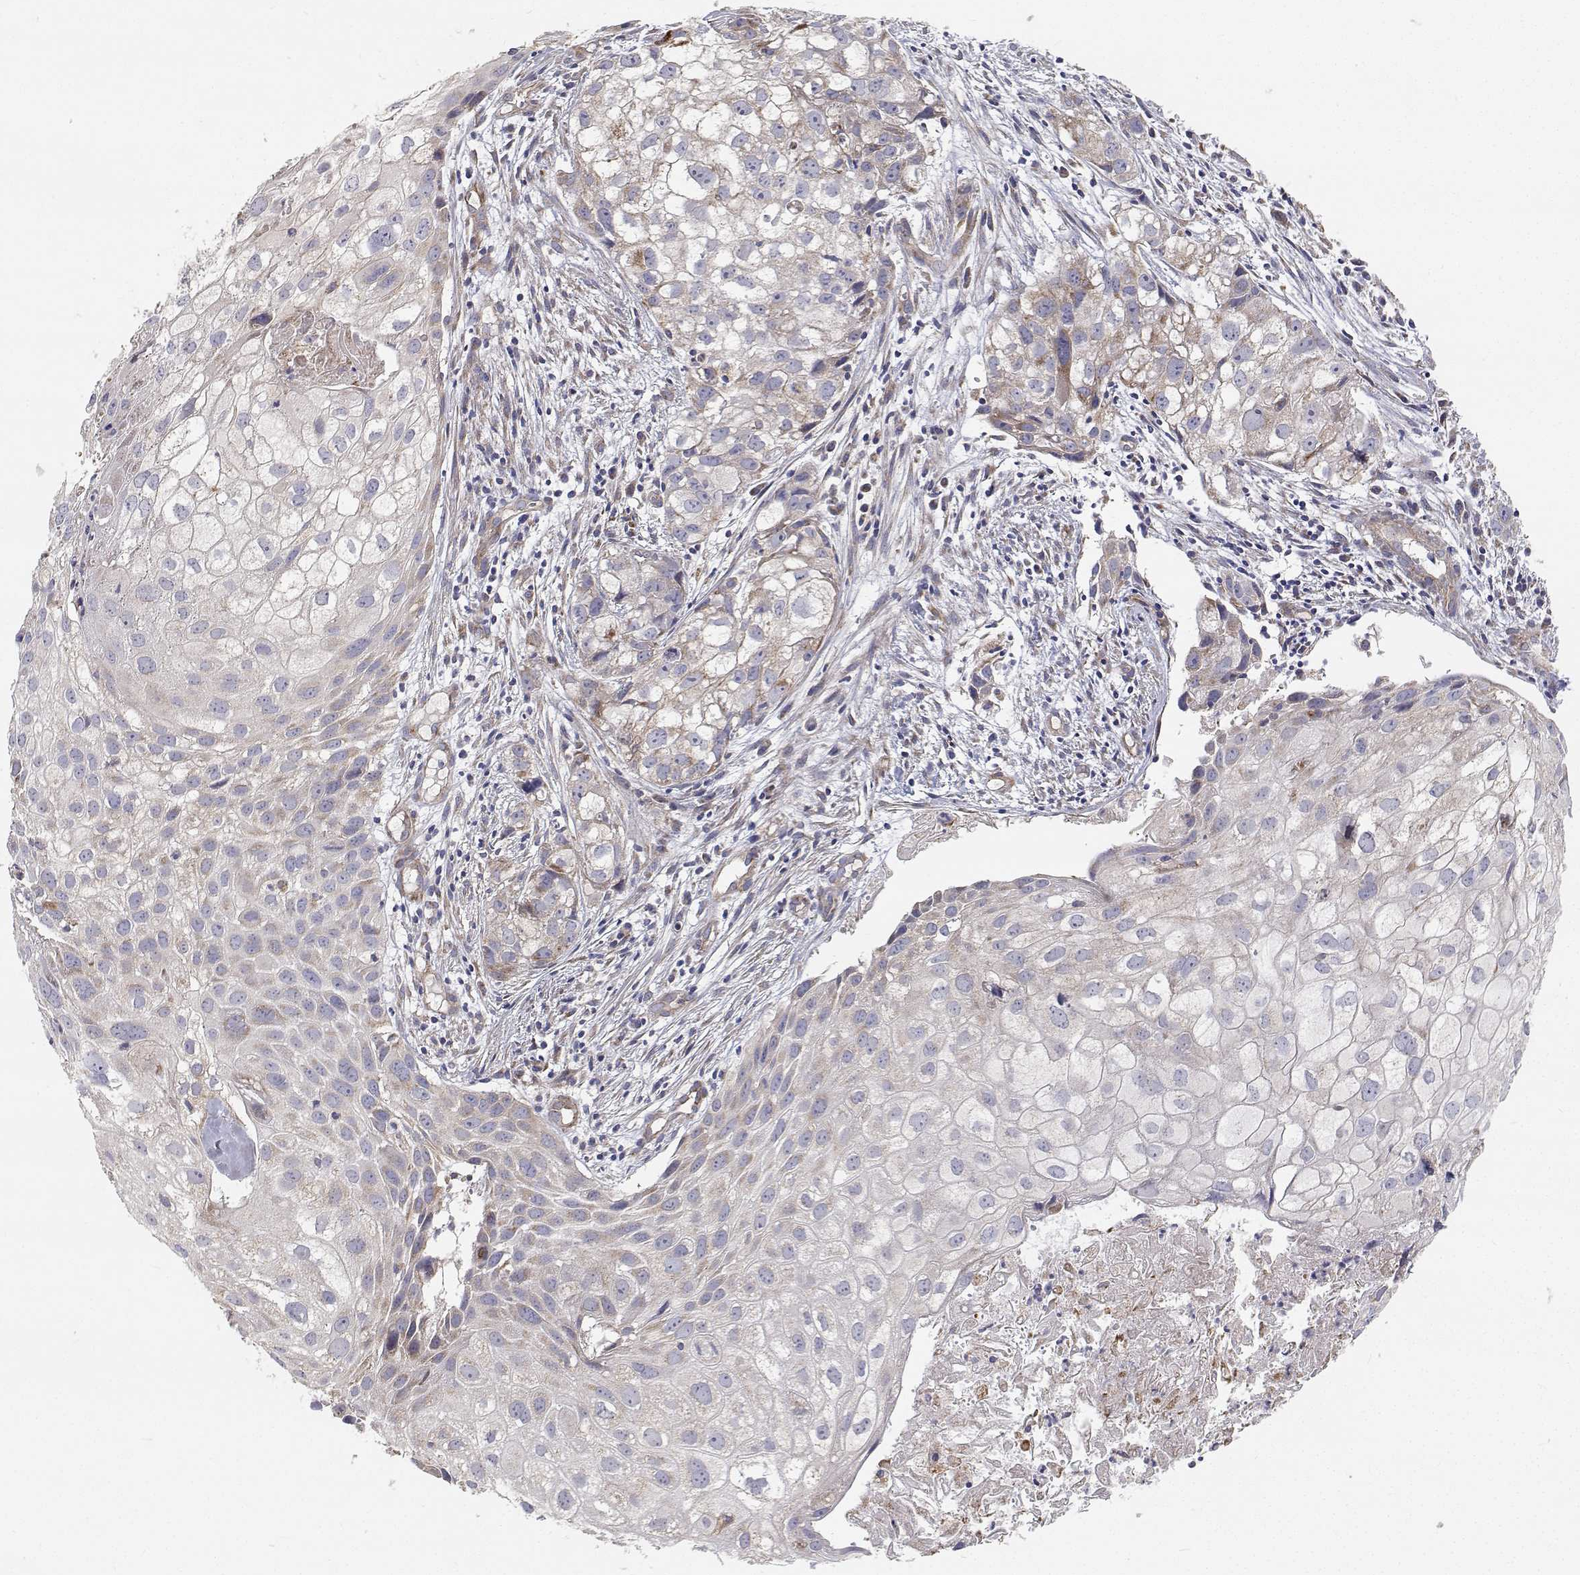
{"staining": {"intensity": "negative", "quantity": "none", "location": "none"}, "tissue": "cervical cancer", "cell_type": "Tumor cells", "image_type": "cancer", "snomed": [{"axis": "morphology", "description": "Squamous cell carcinoma, NOS"}, {"axis": "topography", "description": "Cervix"}], "caption": "An immunohistochemistry (IHC) image of squamous cell carcinoma (cervical) is shown. There is no staining in tumor cells of squamous cell carcinoma (cervical).", "gene": "SPICE1", "patient": {"sex": "female", "age": 53}}